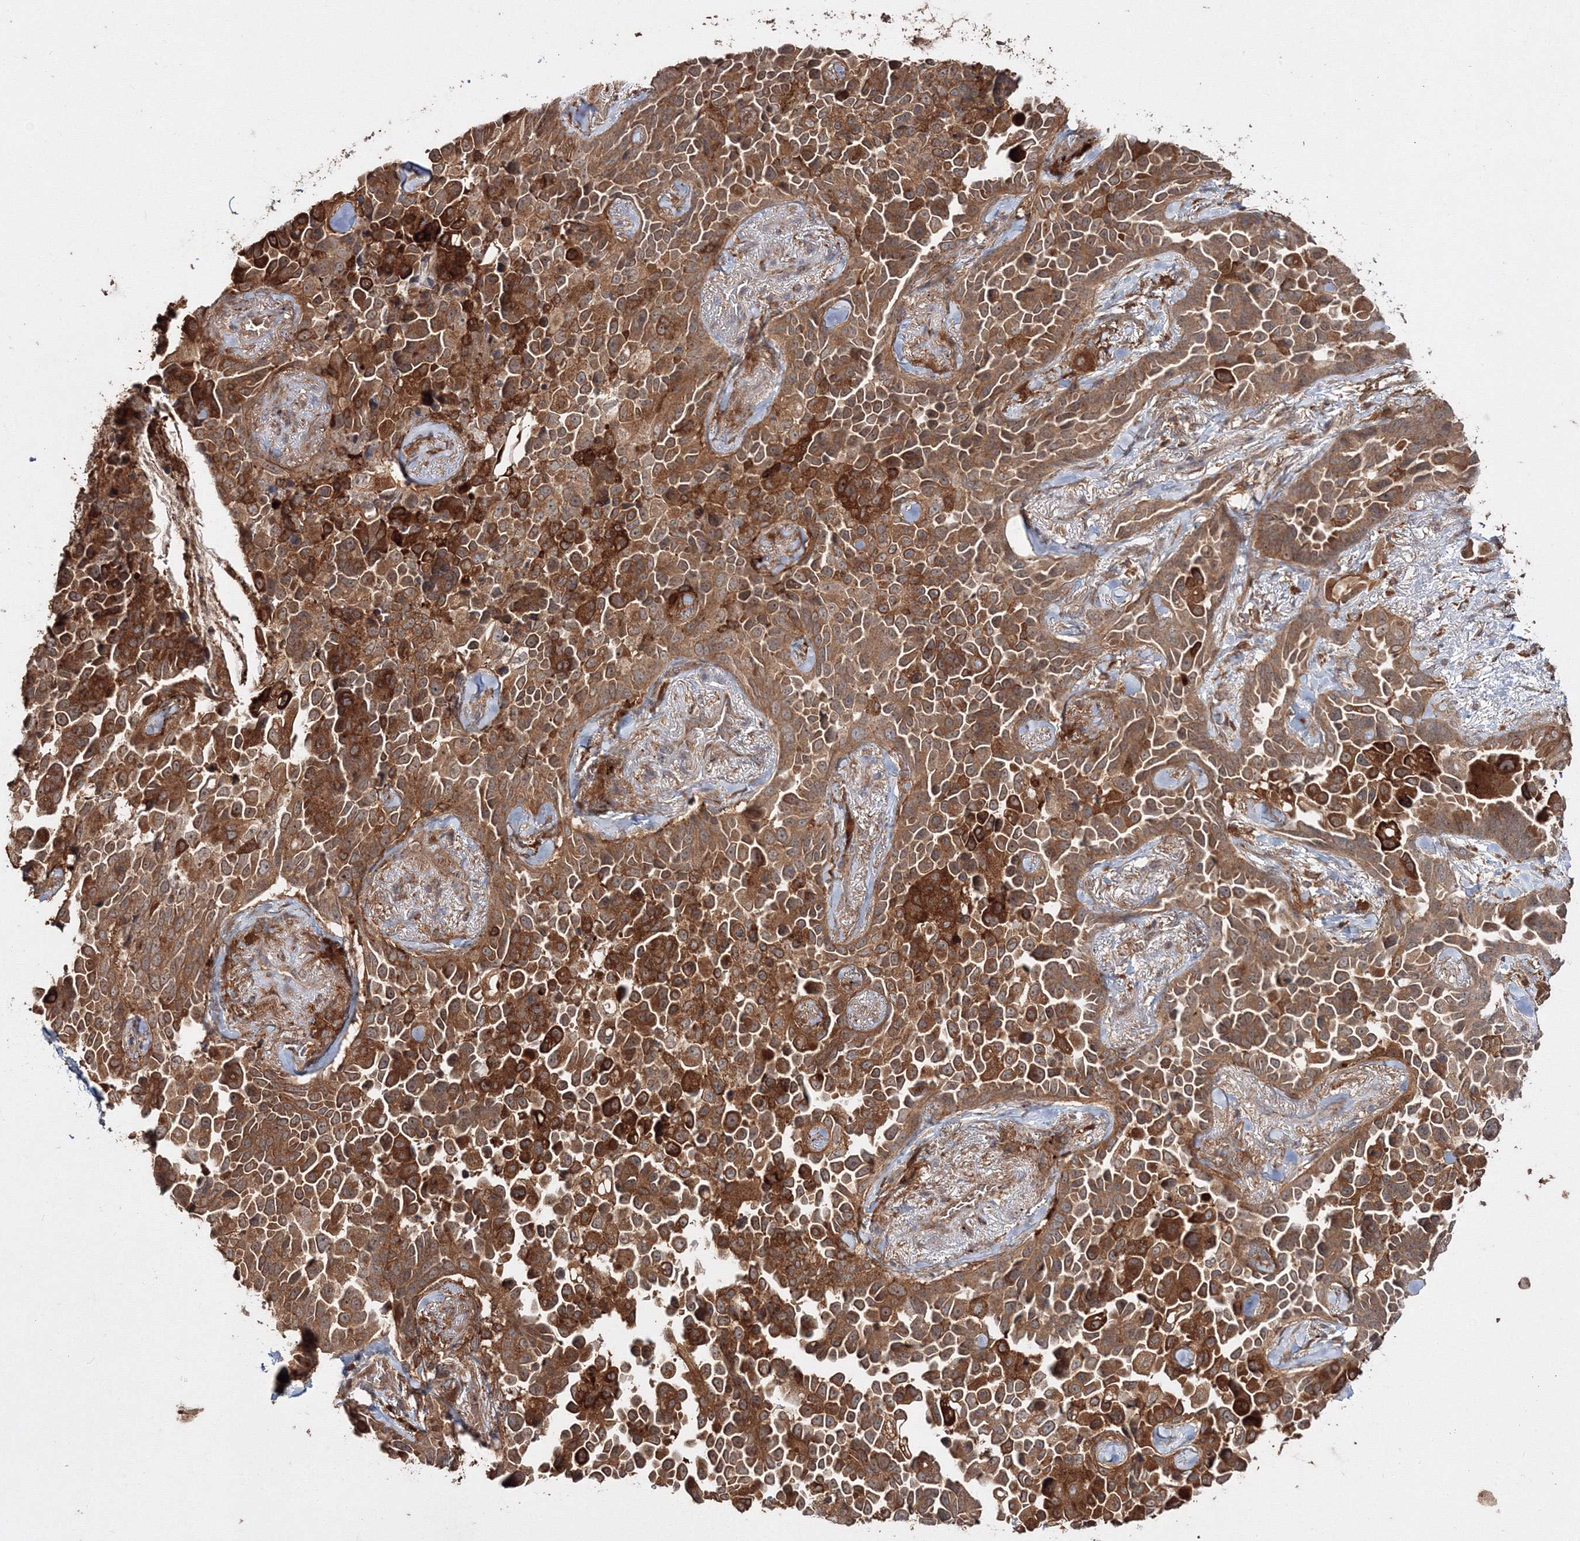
{"staining": {"intensity": "strong", "quantity": ">75%", "location": "cytoplasmic/membranous"}, "tissue": "lung cancer", "cell_type": "Tumor cells", "image_type": "cancer", "snomed": [{"axis": "morphology", "description": "Adenocarcinoma, NOS"}, {"axis": "topography", "description": "Lung"}], "caption": "There is high levels of strong cytoplasmic/membranous positivity in tumor cells of lung cancer, as demonstrated by immunohistochemical staining (brown color).", "gene": "DDO", "patient": {"sex": "female", "age": 67}}